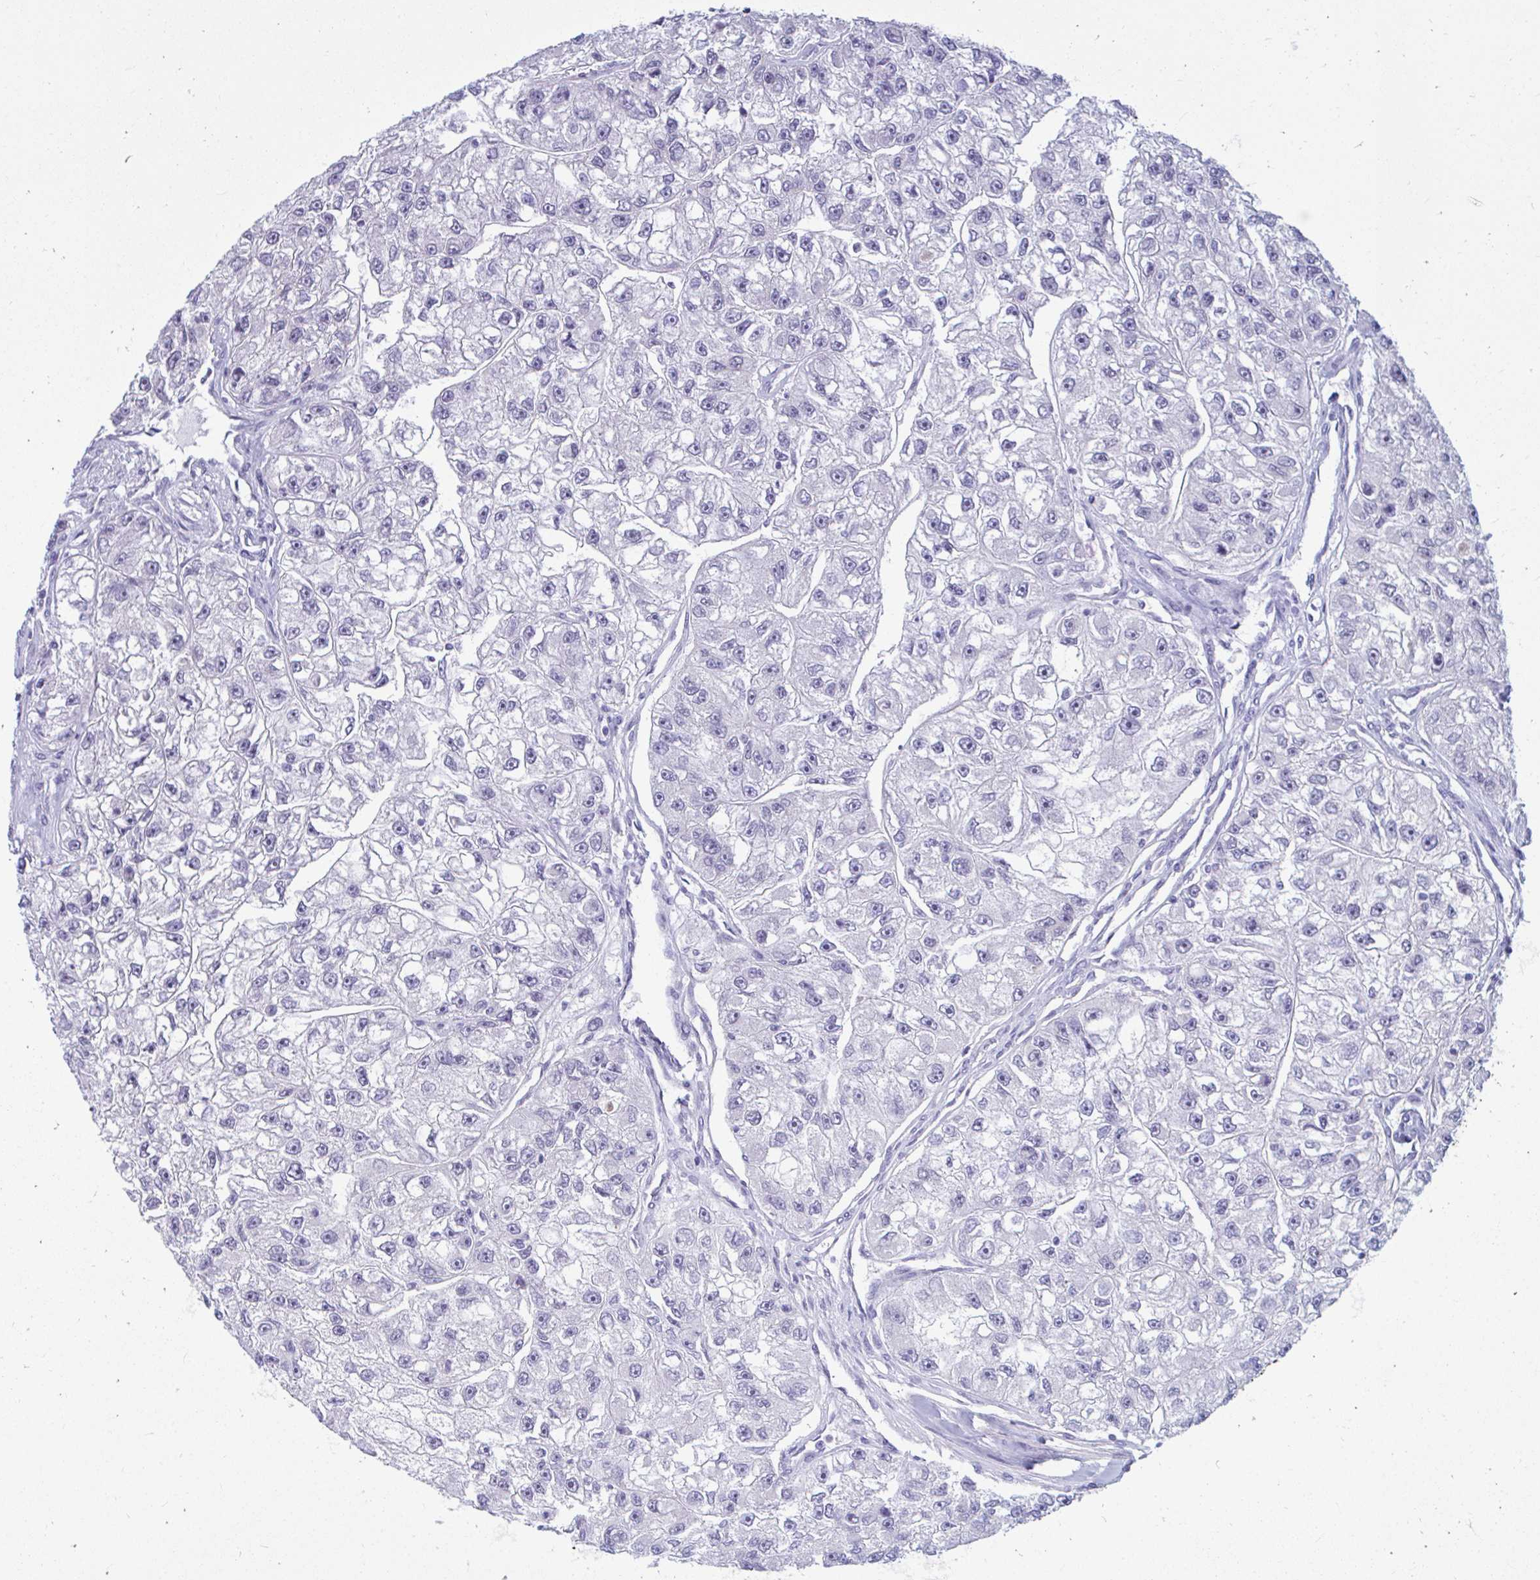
{"staining": {"intensity": "negative", "quantity": "none", "location": "none"}, "tissue": "renal cancer", "cell_type": "Tumor cells", "image_type": "cancer", "snomed": [{"axis": "morphology", "description": "Adenocarcinoma, NOS"}, {"axis": "topography", "description": "Kidney"}], "caption": "Immunohistochemistry histopathology image of human renal adenocarcinoma stained for a protein (brown), which exhibits no positivity in tumor cells.", "gene": "CSE1L", "patient": {"sex": "male", "age": 63}}